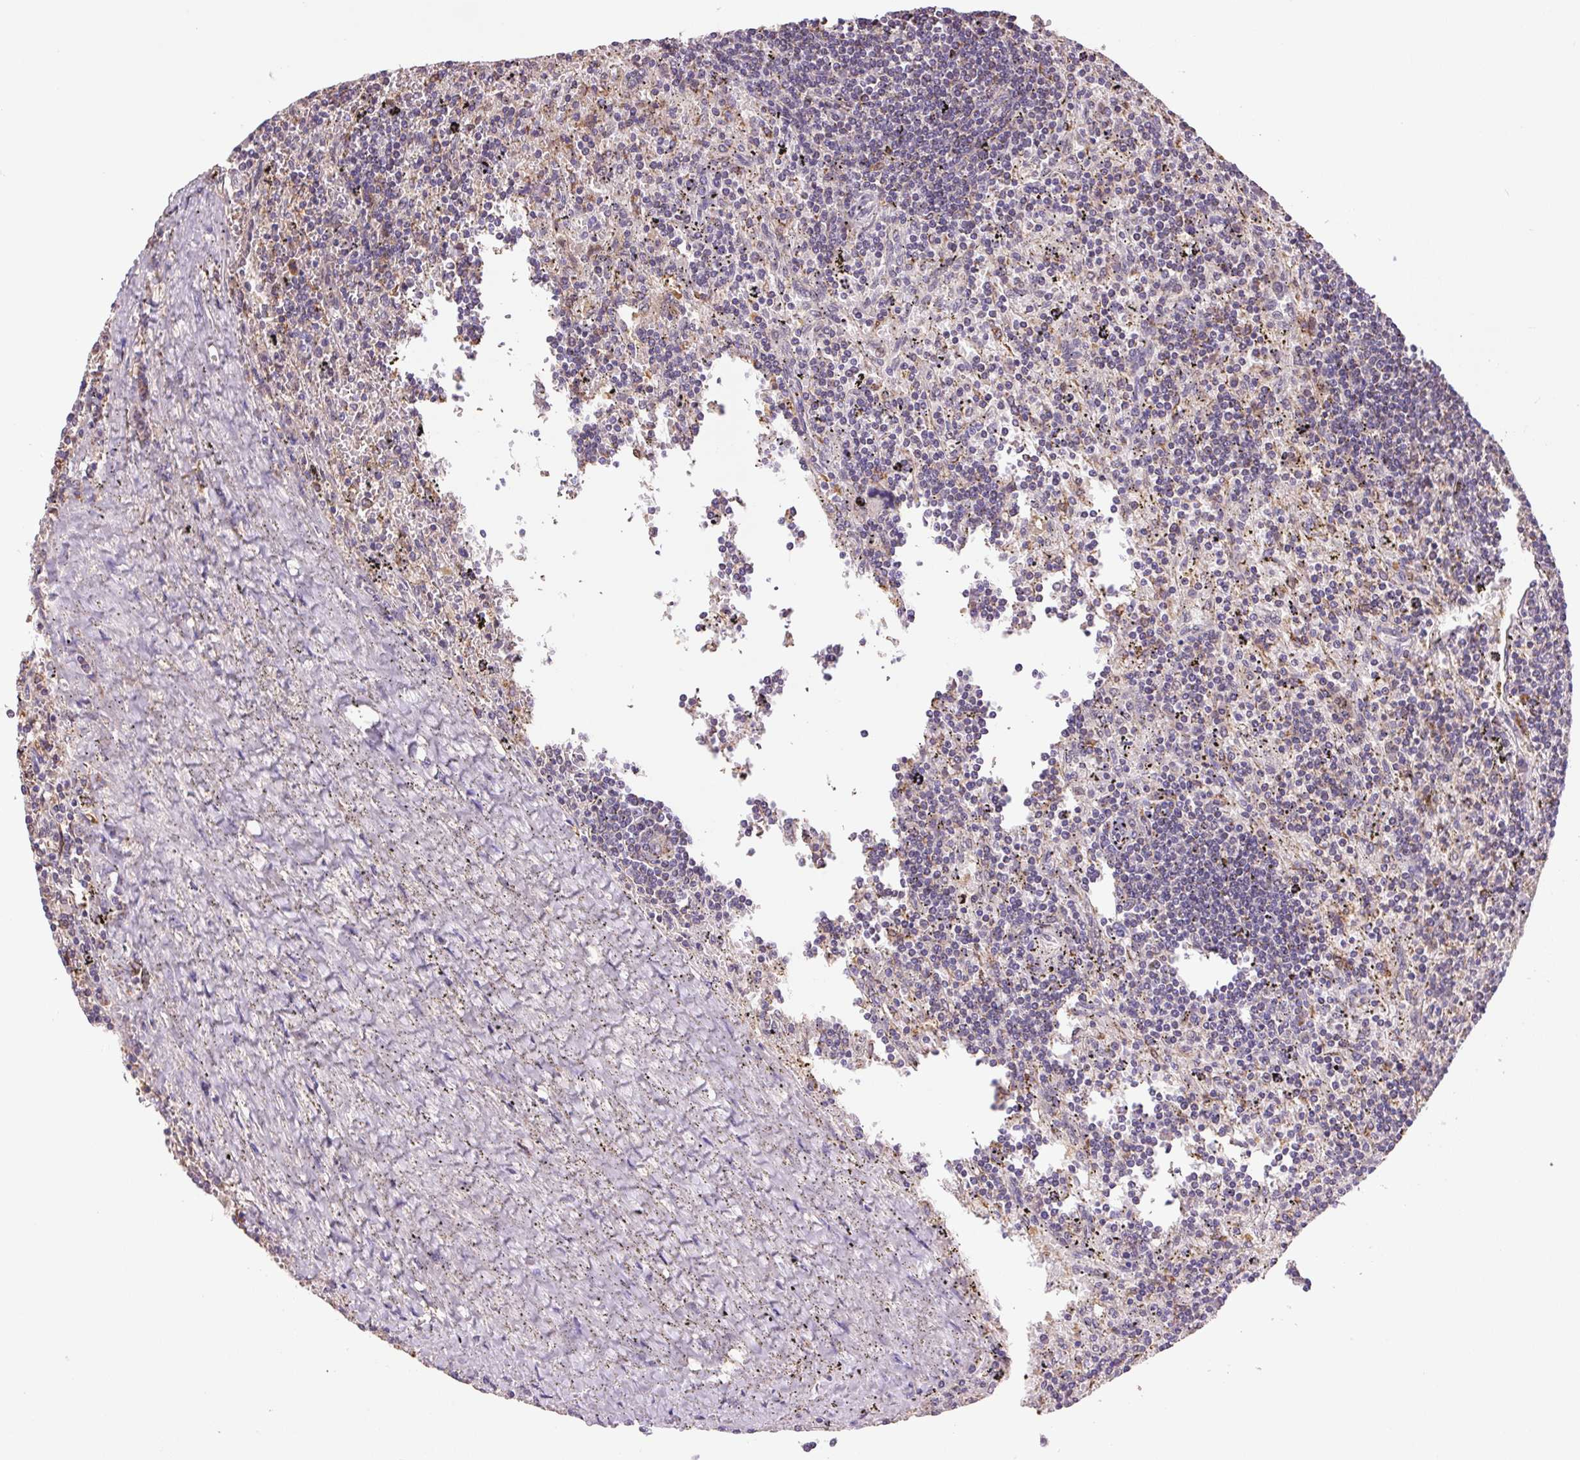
{"staining": {"intensity": "negative", "quantity": "none", "location": "none"}, "tissue": "lymphoma", "cell_type": "Tumor cells", "image_type": "cancer", "snomed": [{"axis": "morphology", "description": "Malignant lymphoma, non-Hodgkin's type, Low grade"}, {"axis": "topography", "description": "Spleen"}], "caption": "Photomicrograph shows no significant protein expression in tumor cells of lymphoma.", "gene": "SGF29", "patient": {"sex": "male", "age": 76}}